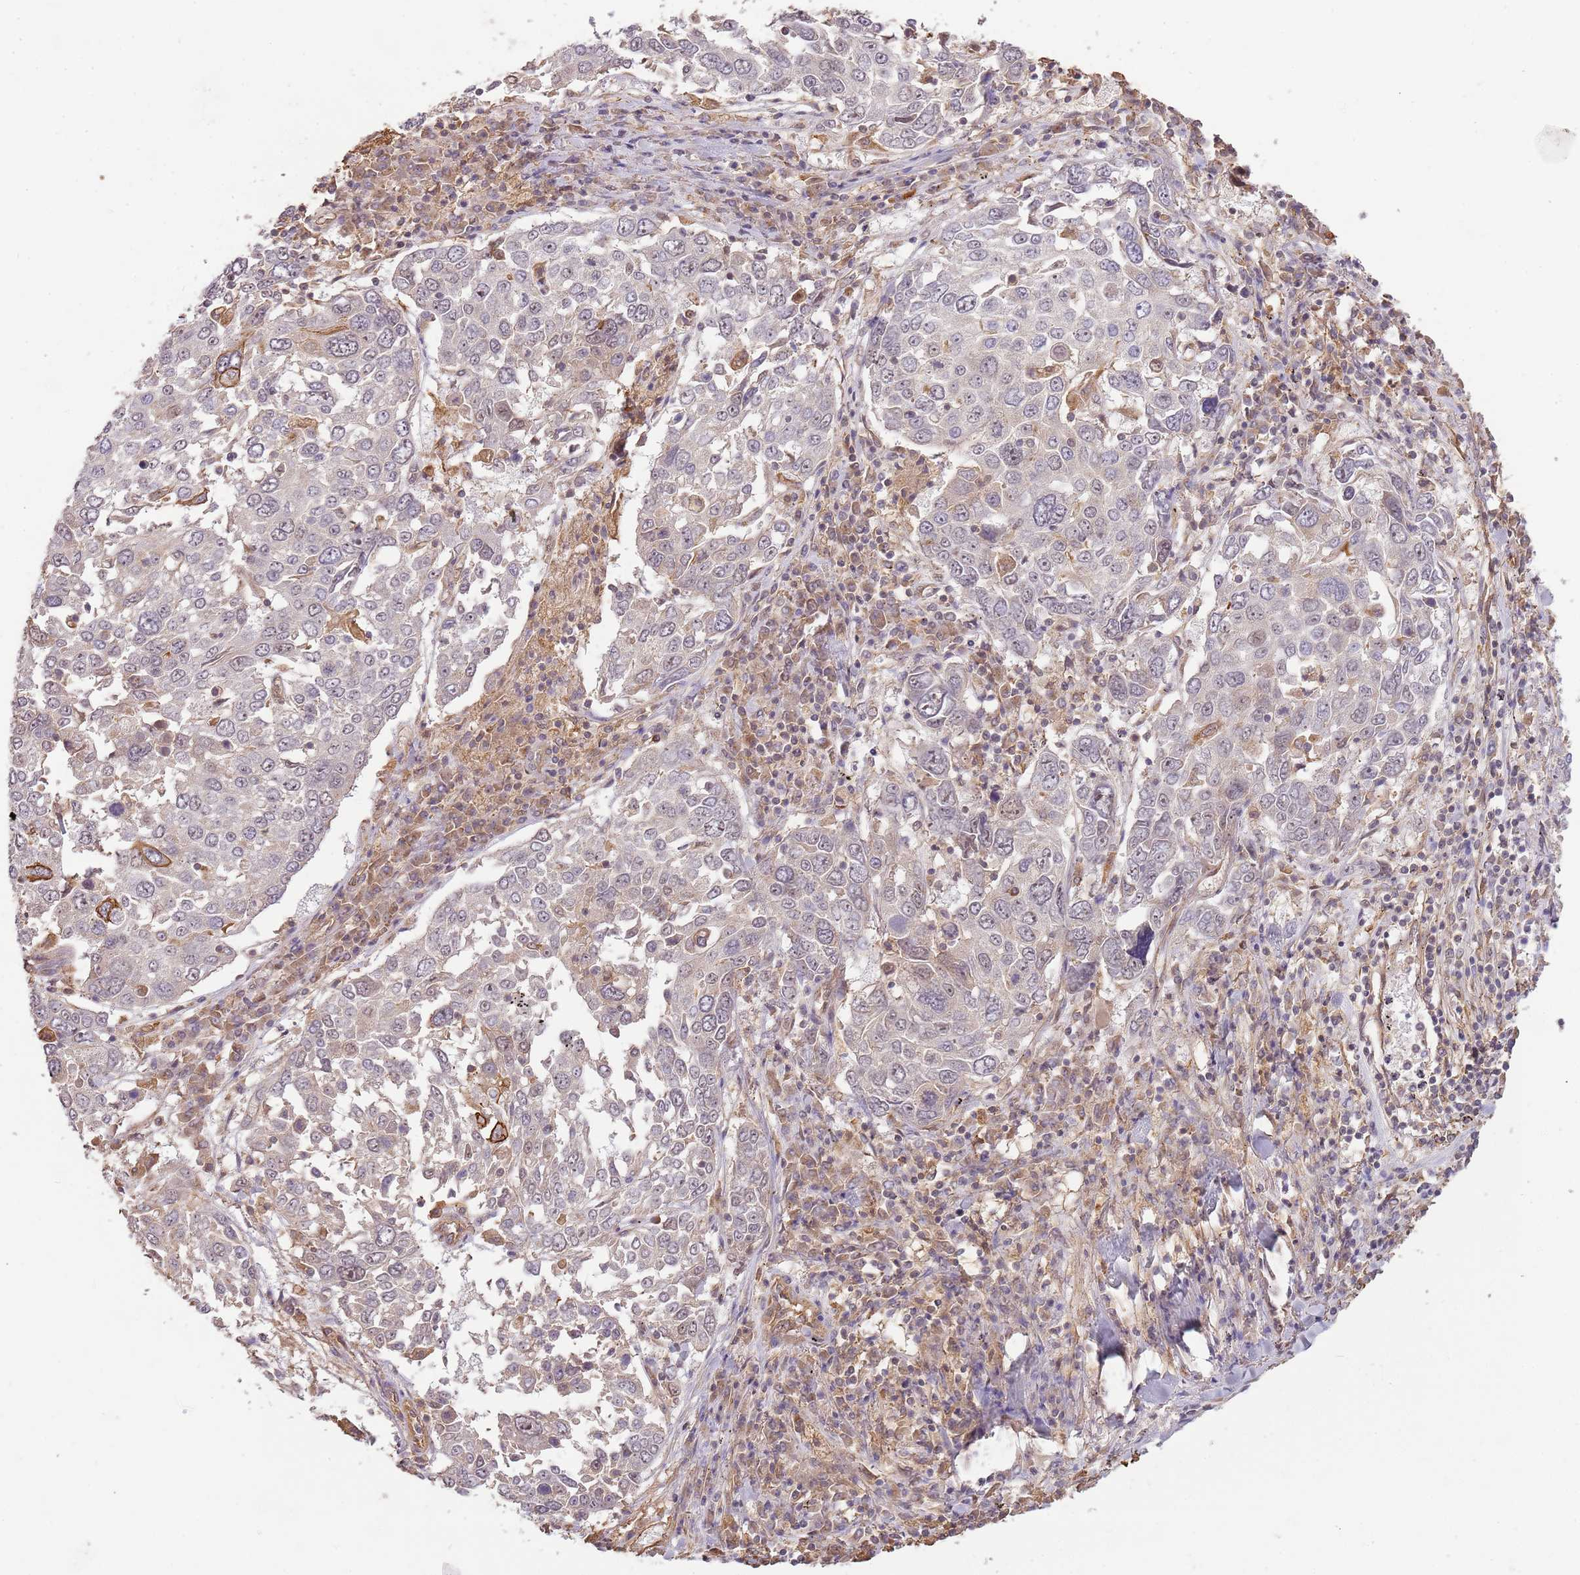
{"staining": {"intensity": "moderate", "quantity": "<25%", "location": "cytoplasmic/membranous"}, "tissue": "lung cancer", "cell_type": "Tumor cells", "image_type": "cancer", "snomed": [{"axis": "morphology", "description": "Squamous cell carcinoma, NOS"}, {"axis": "topography", "description": "Lung"}], "caption": "Human squamous cell carcinoma (lung) stained with a brown dye displays moderate cytoplasmic/membranous positive positivity in about <25% of tumor cells.", "gene": "SURF2", "patient": {"sex": "male", "age": 65}}